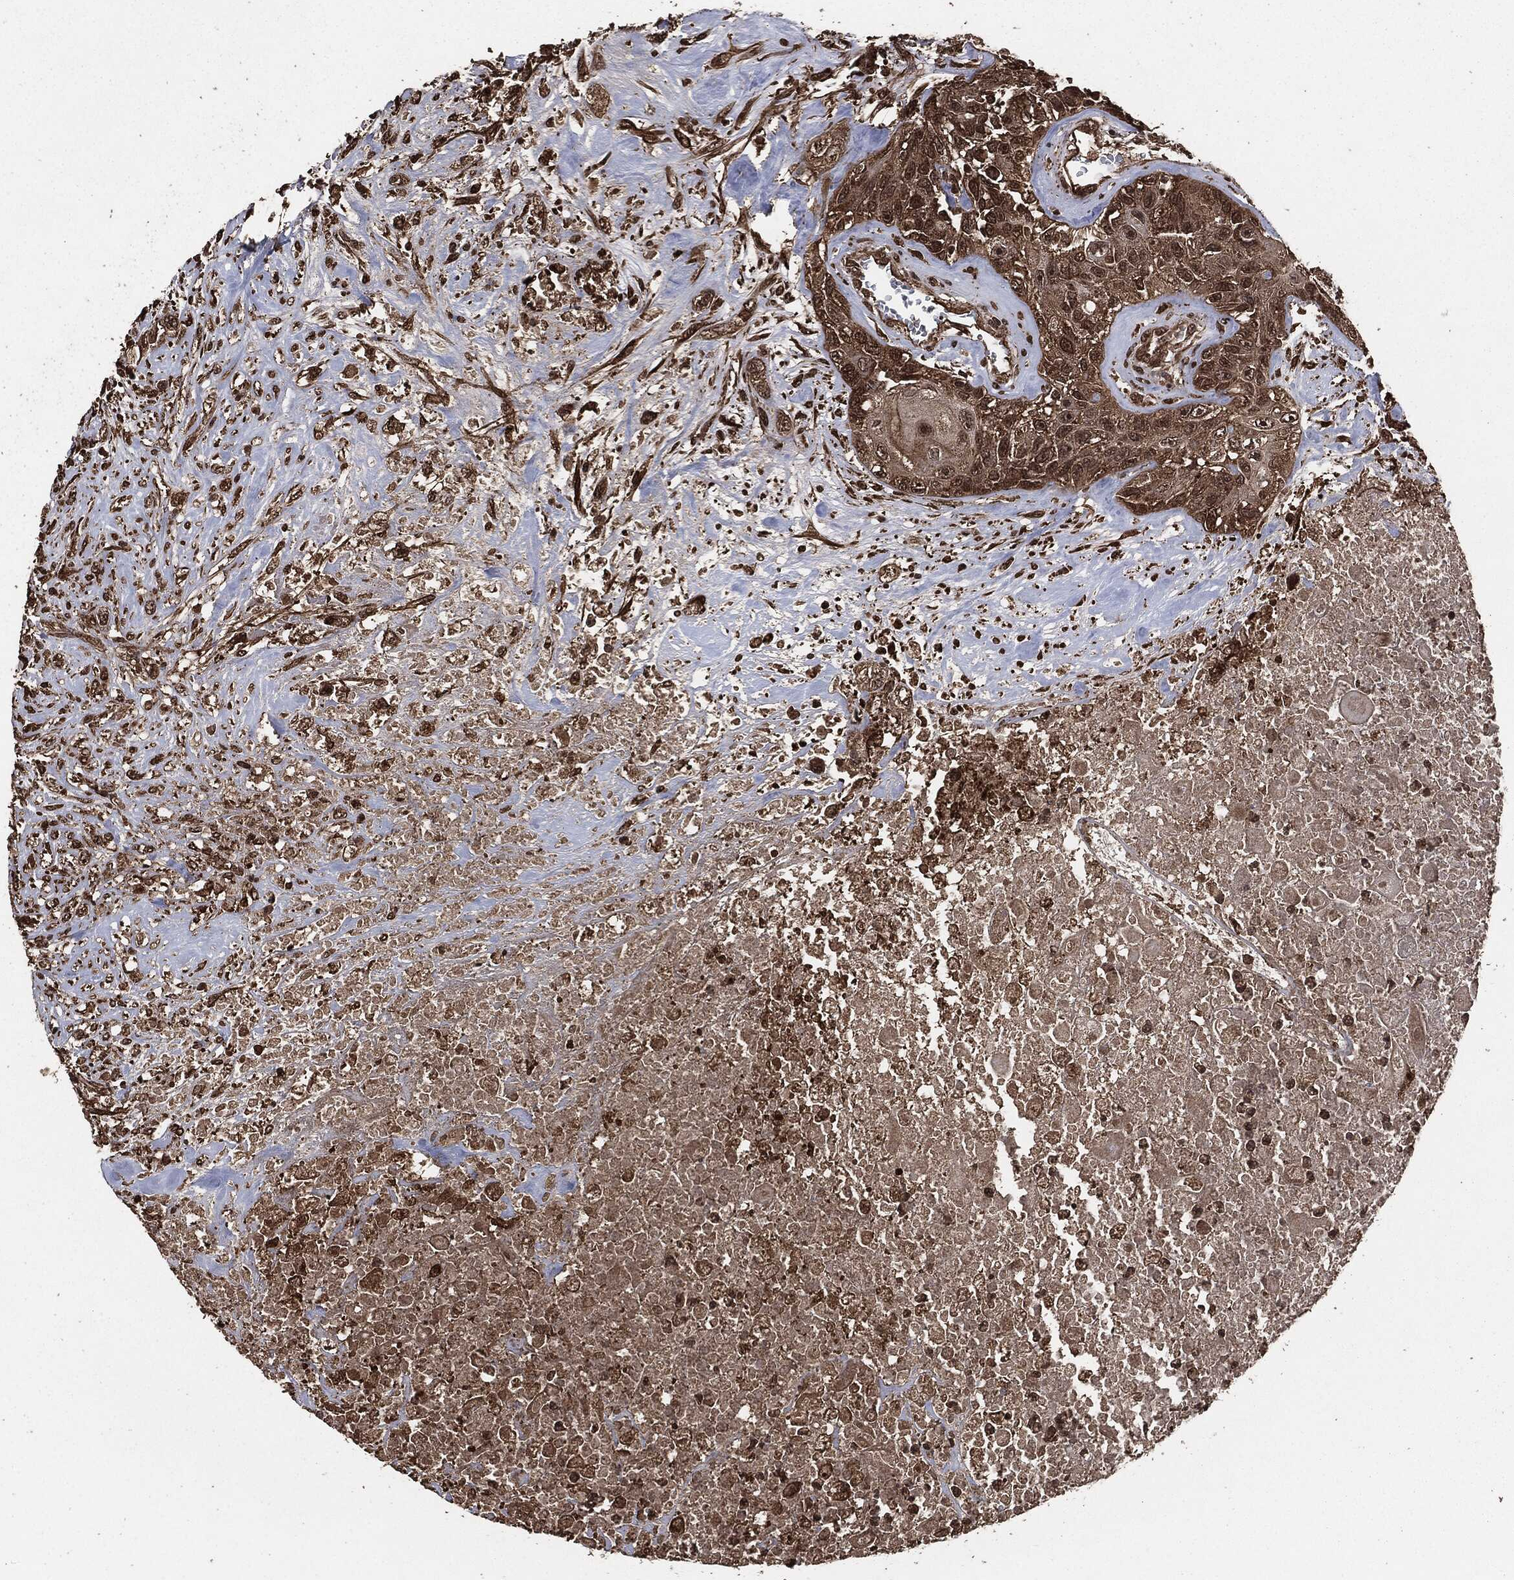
{"staining": {"intensity": "strong", "quantity": "<25%", "location": "cytoplasmic/membranous,nuclear"}, "tissue": "urothelial cancer", "cell_type": "Tumor cells", "image_type": "cancer", "snomed": [{"axis": "morphology", "description": "Urothelial carcinoma, High grade"}, {"axis": "topography", "description": "Urinary bladder"}], "caption": "IHC (DAB (3,3'-diaminobenzidine)) staining of human urothelial cancer exhibits strong cytoplasmic/membranous and nuclear protein expression in approximately <25% of tumor cells.", "gene": "EGFR", "patient": {"sex": "female", "age": 56}}